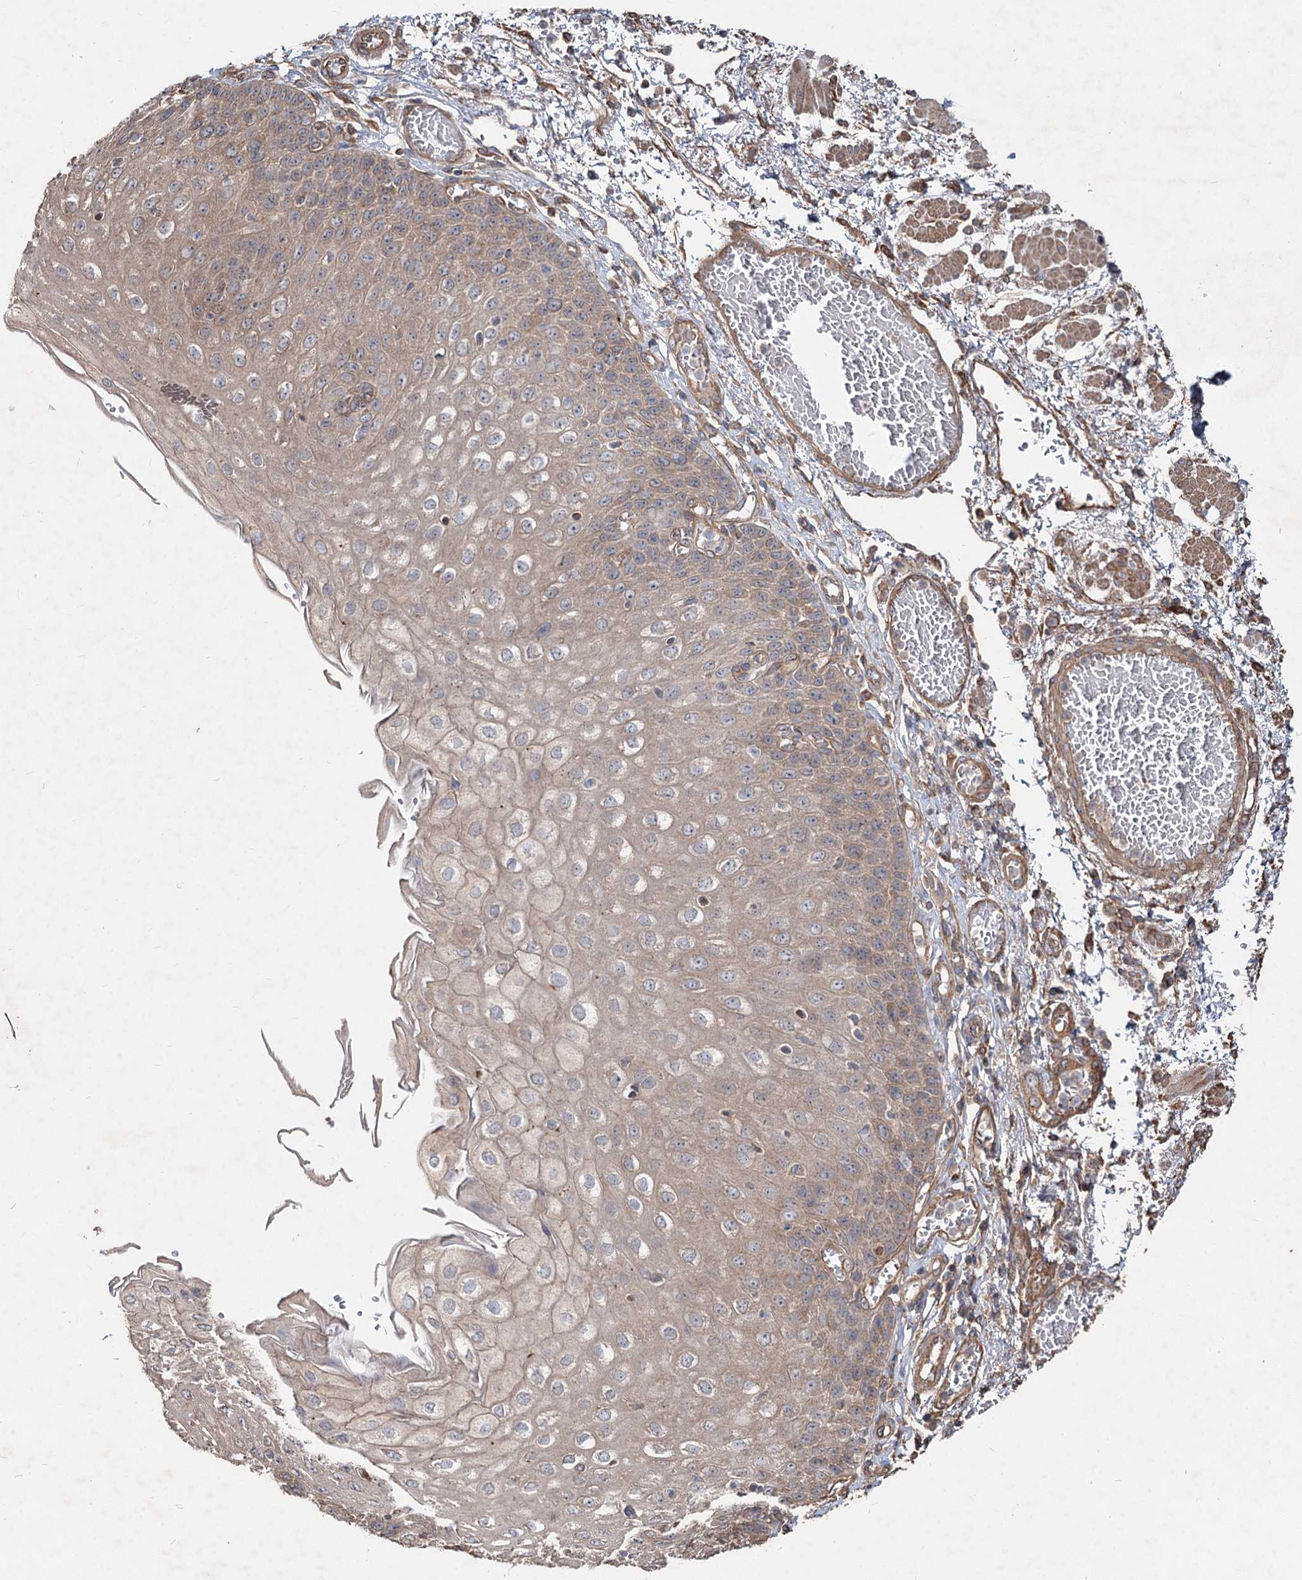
{"staining": {"intensity": "moderate", "quantity": "25%-75%", "location": "cytoplasmic/membranous"}, "tissue": "esophagus", "cell_type": "Squamous epithelial cells", "image_type": "normal", "snomed": [{"axis": "morphology", "description": "Normal tissue, NOS"}, {"axis": "topography", "description": "Esophagus"}], "caption": "Squamous epithelial cells show medium levels of moderate cytoplasmic/membranous positivity in about 25%-75% of cells in benign human esophagus. (DAB = brown stain, brightfield microscopy at high magnification).", "gene": "SPART", "patient": {"sex": "male", "age": 81}}